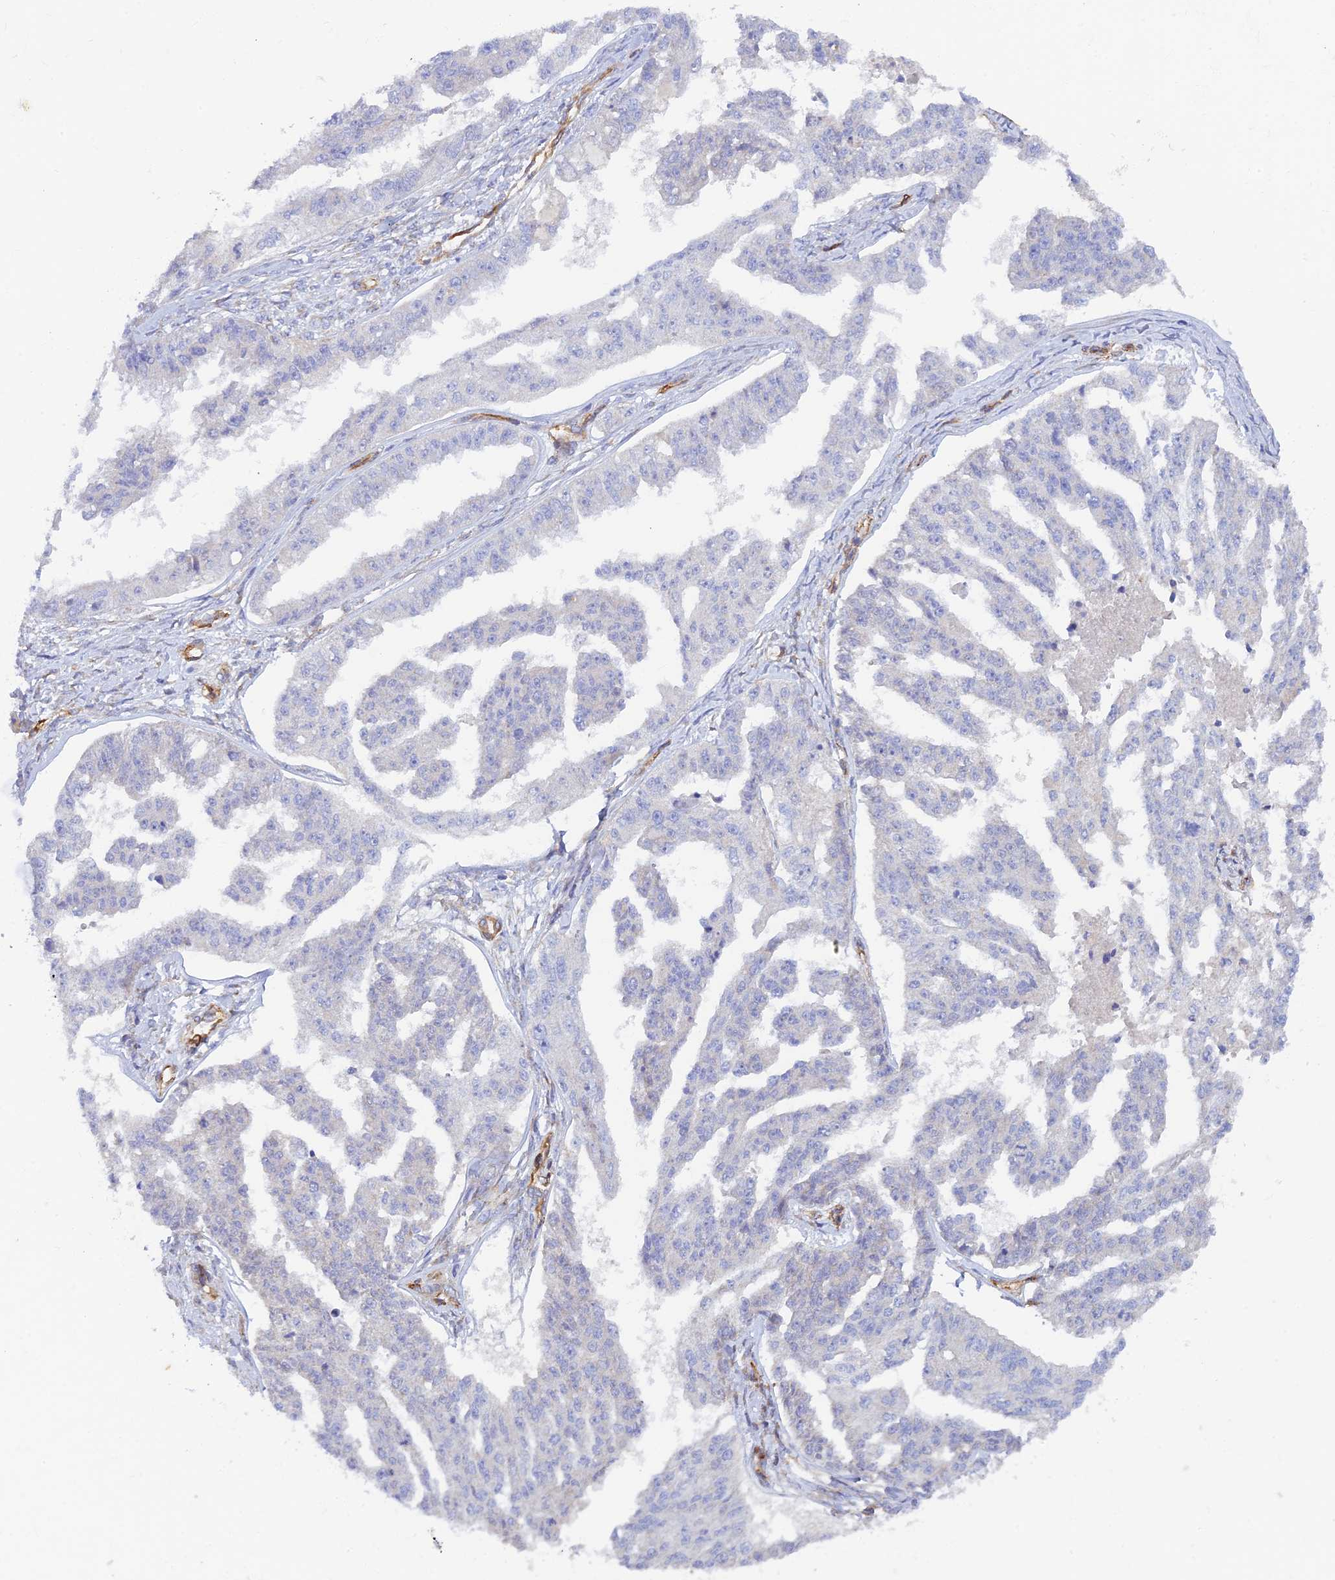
{"staining": {"intensity": "negative", "quantity": "none", "location": "none"}, "tissue": "ovarian cancer", "cell_type": "Tumor cells", "image_type": "cancer", "snomed": [{"axis": "morphology", "description": "Cystadenocarcinoma, serous, NOS"}, {"axis": "topography", "description": "Ovary"}], "caption": "This is an immunohistochemistry photomicrograph of ovarian serous cystadenocarcinoma. There is no staining in tumor cells.", "gene": "MYO9A", "patient": {"sex": "female", "age": 58}}